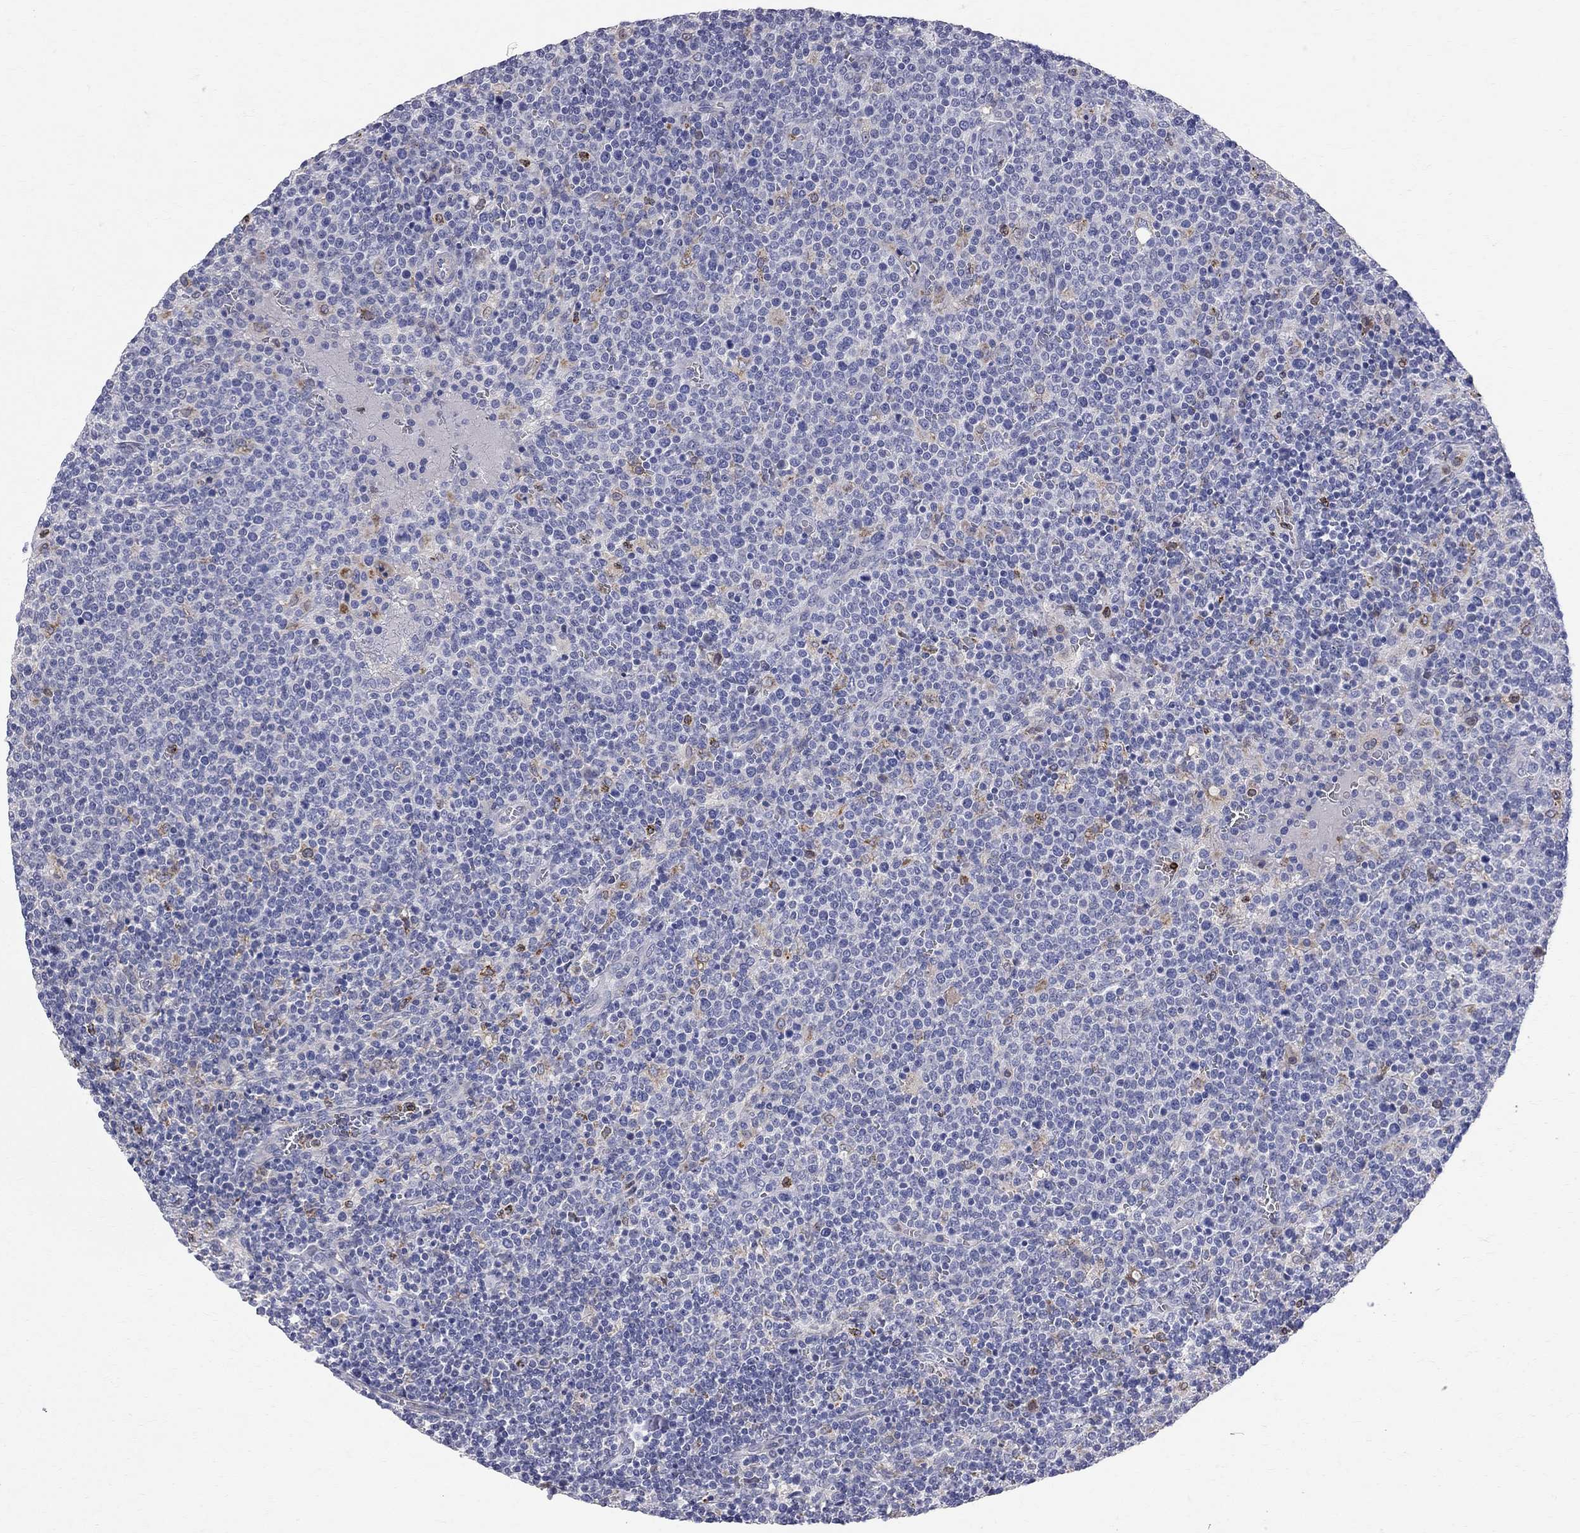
{"staining": {"intensity": "negative", "quantity": "none", "location": "none"}, "tissue": "lymphoma", "cell_type": "Tumor cells", "image_type": "cancer", "snomed": [{"axis": "morphology", "description": "Malignant lymphoma, non-Hodgkin's type, High grade"}, {"axis": "topography", "description": "Lymph node"}], "caption": "A photomicrograph of human lymphoma is negative for staining in tumor cells.", "gene": "ACSL1", "patient": {"sex": "male", "age": 61}}